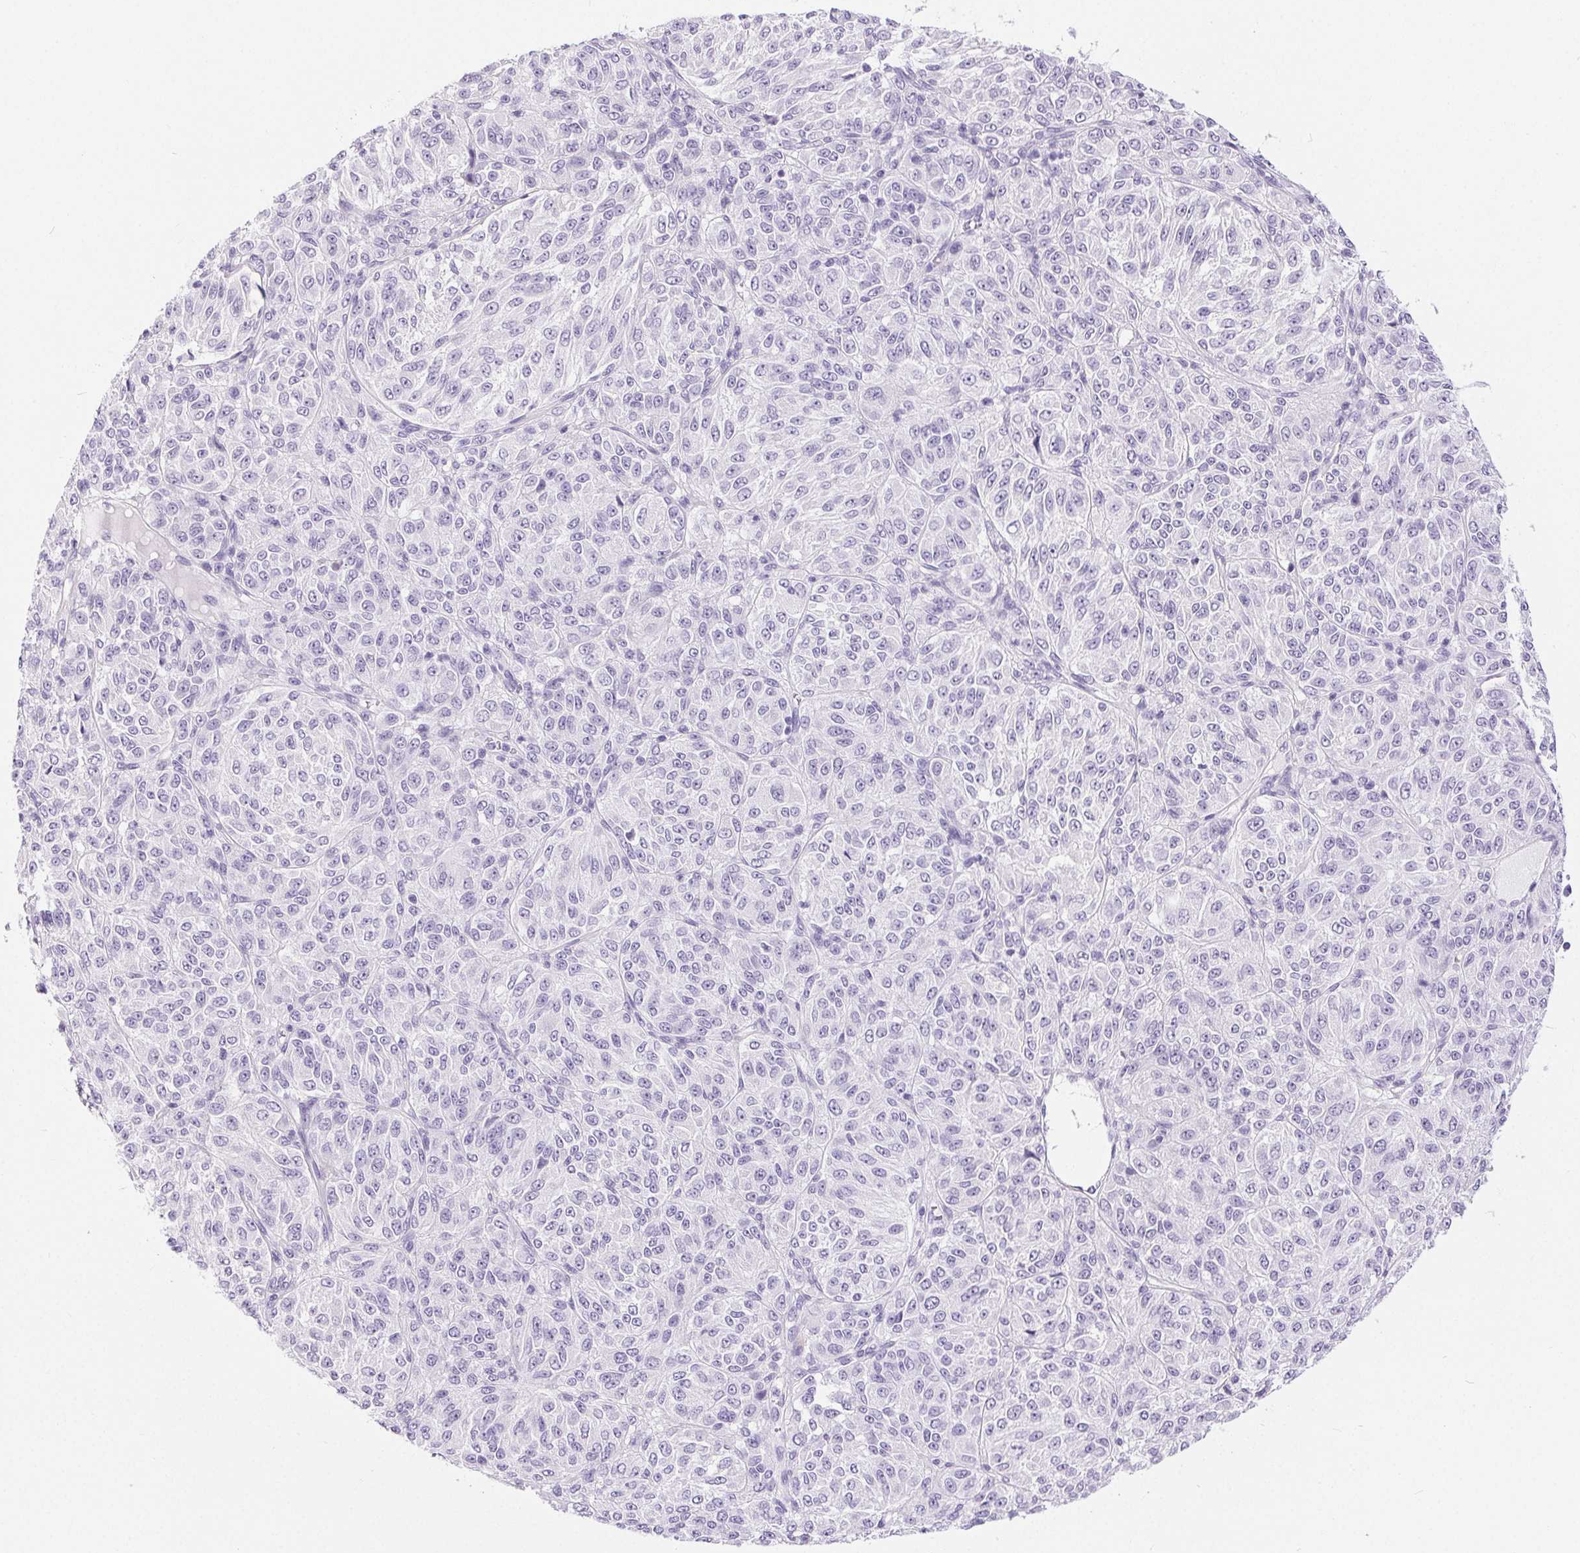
{"staining": {"intensity": "negative", "quantity": "none", "location": "none"}, "tissue": "melanoma", "cell_type": "Tumor cells", "image_type": "cancer", "snomed": [{"axis": "morphology", "description": "Malignant melanoma, Metastatic site"}, {"axis": "topography", "description": "Brain"}], "caption": "Immunohistochemistry of human malignant melanoma (metastatic site) displays no staining in tumor cells.", "gene": "XDH", "patient": {"sex": "female", "age": 56}}